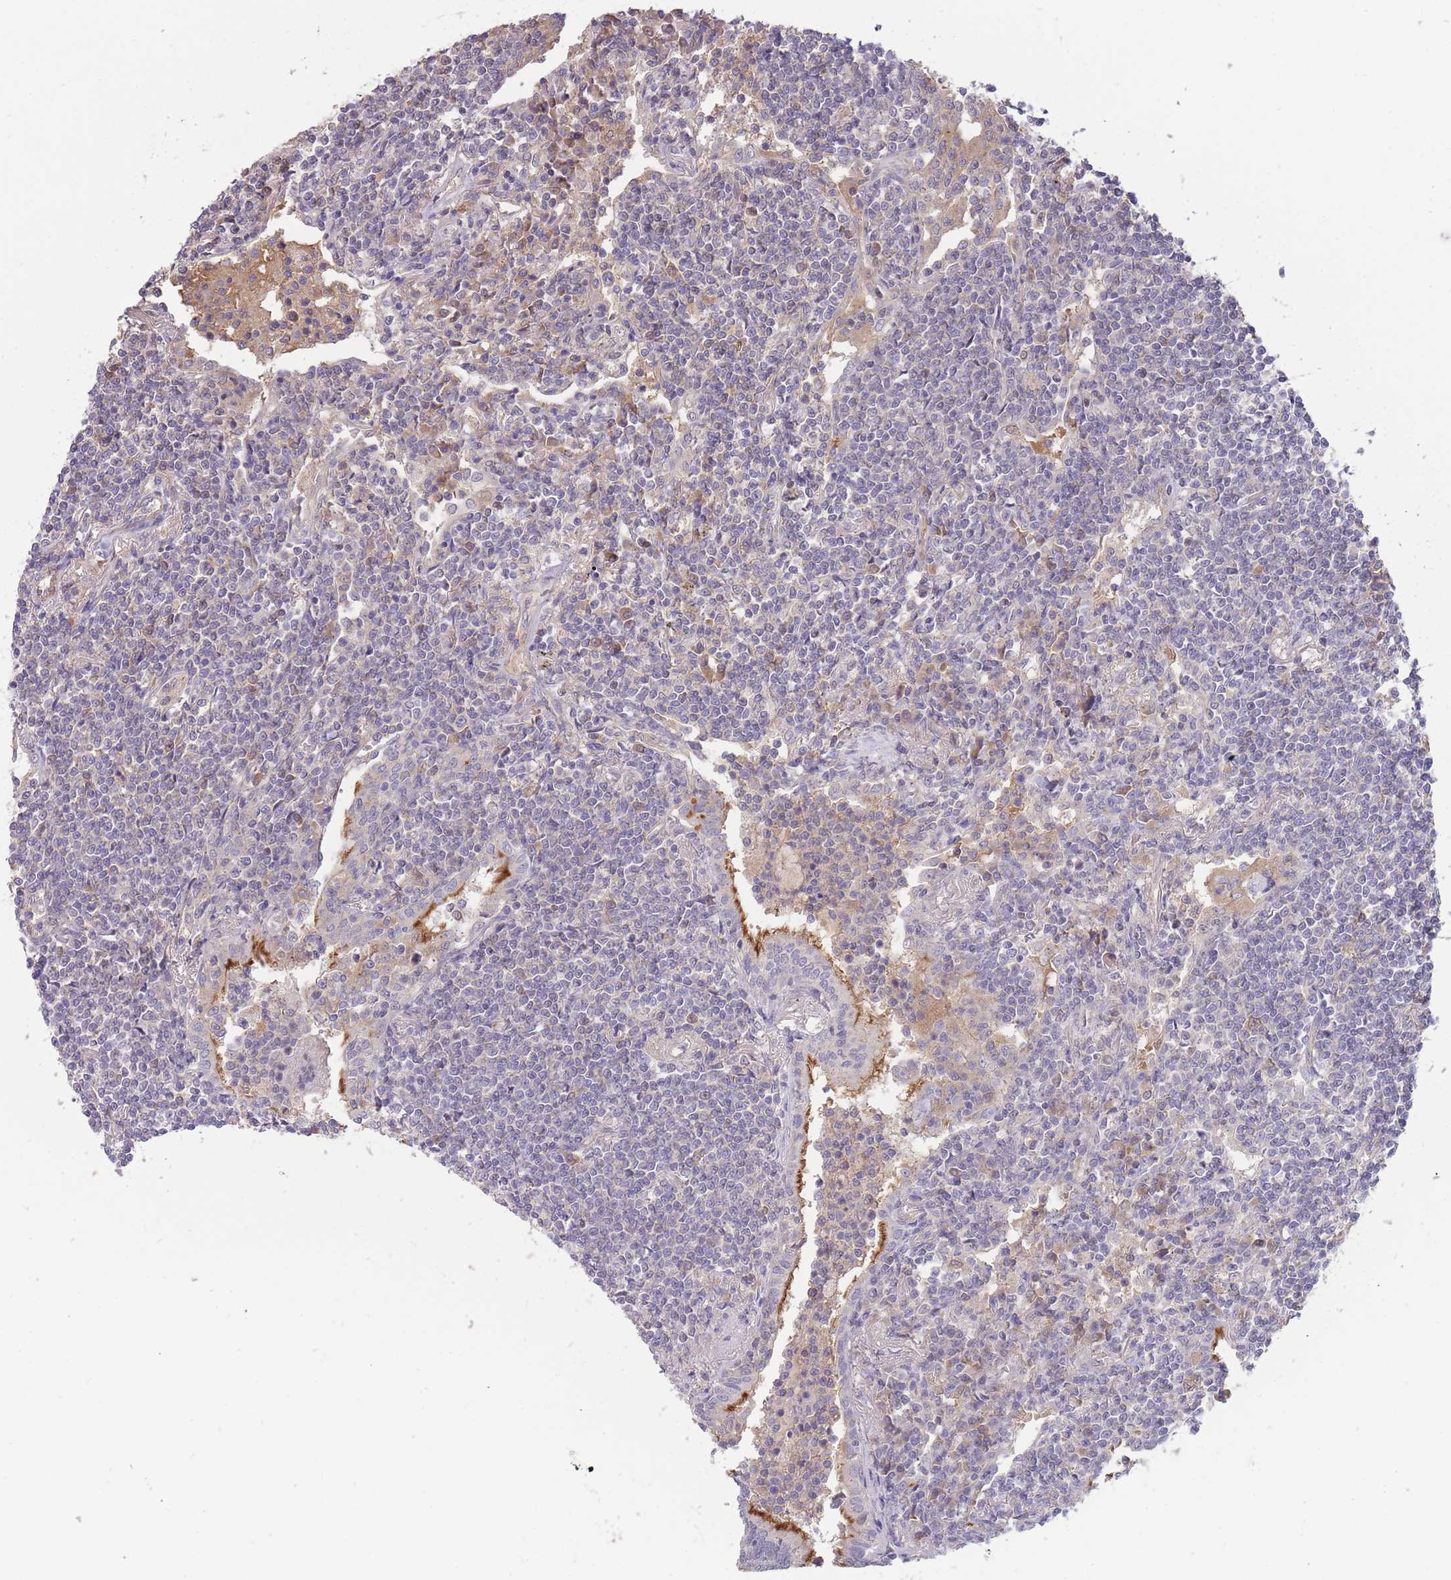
{"staining": {"intensity": "negative", "quantity": "none", "location": "none"}, "tissue": "lymphoma", "cell_type": "Tumor cells", "image_type": "cancer", "snomed": [{"axis": "morphology", "description": "Malignant lymphoma, non-Hodgkin's type, Low grade"}, {"axis": "topography", "description": "Lung"}], "caption": "The immunohistochemistry photomicrograph has no significant staining in tumor cells of low-grade malignant lymphoma, non-Hodgkin's type tissue.", "gene": "NDUFAF5", "patient": {"sex": "female", "age": 71}}